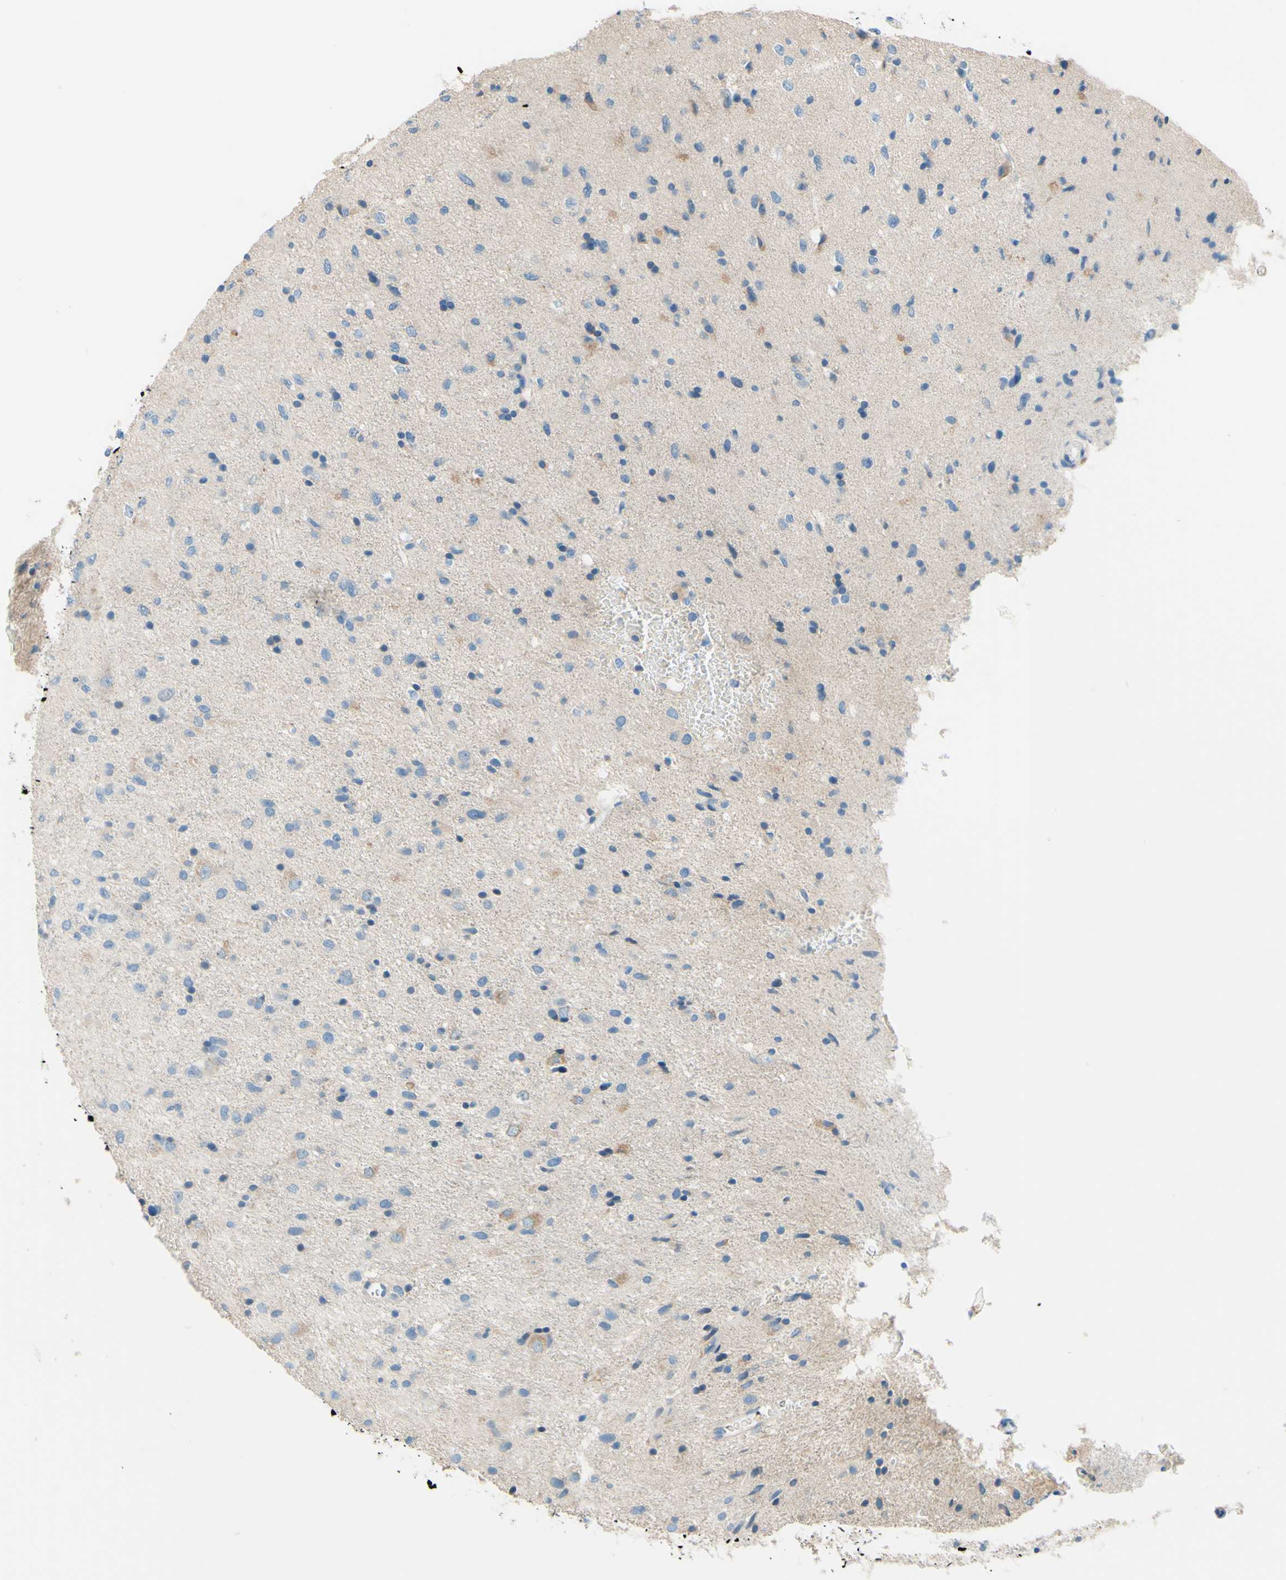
{"staining": {"intensity": "weak", "quantity": "<25%", "location": "cytoplasmic/membranous"}, "tissue": "glioma", "cell_type": "Tumor cells", "image_type": "cancer", "snomed": [{"axis": "morphology", "description": "Glioma, malignant, Low grade"}, {"axis": "topography", "description": "Brain"}], "caption": "Immunohistochemistry (IHC) of malignant glioma (low-grade) exhibits no staining in tumor cells. (DAB (3,3'-diaminobenzidine) immunohistochemistry (IHC) visualized using brightfield microscopy, high magnification).", "gene": "PASD1", "patient": {"sex": "male", "age": 77}}